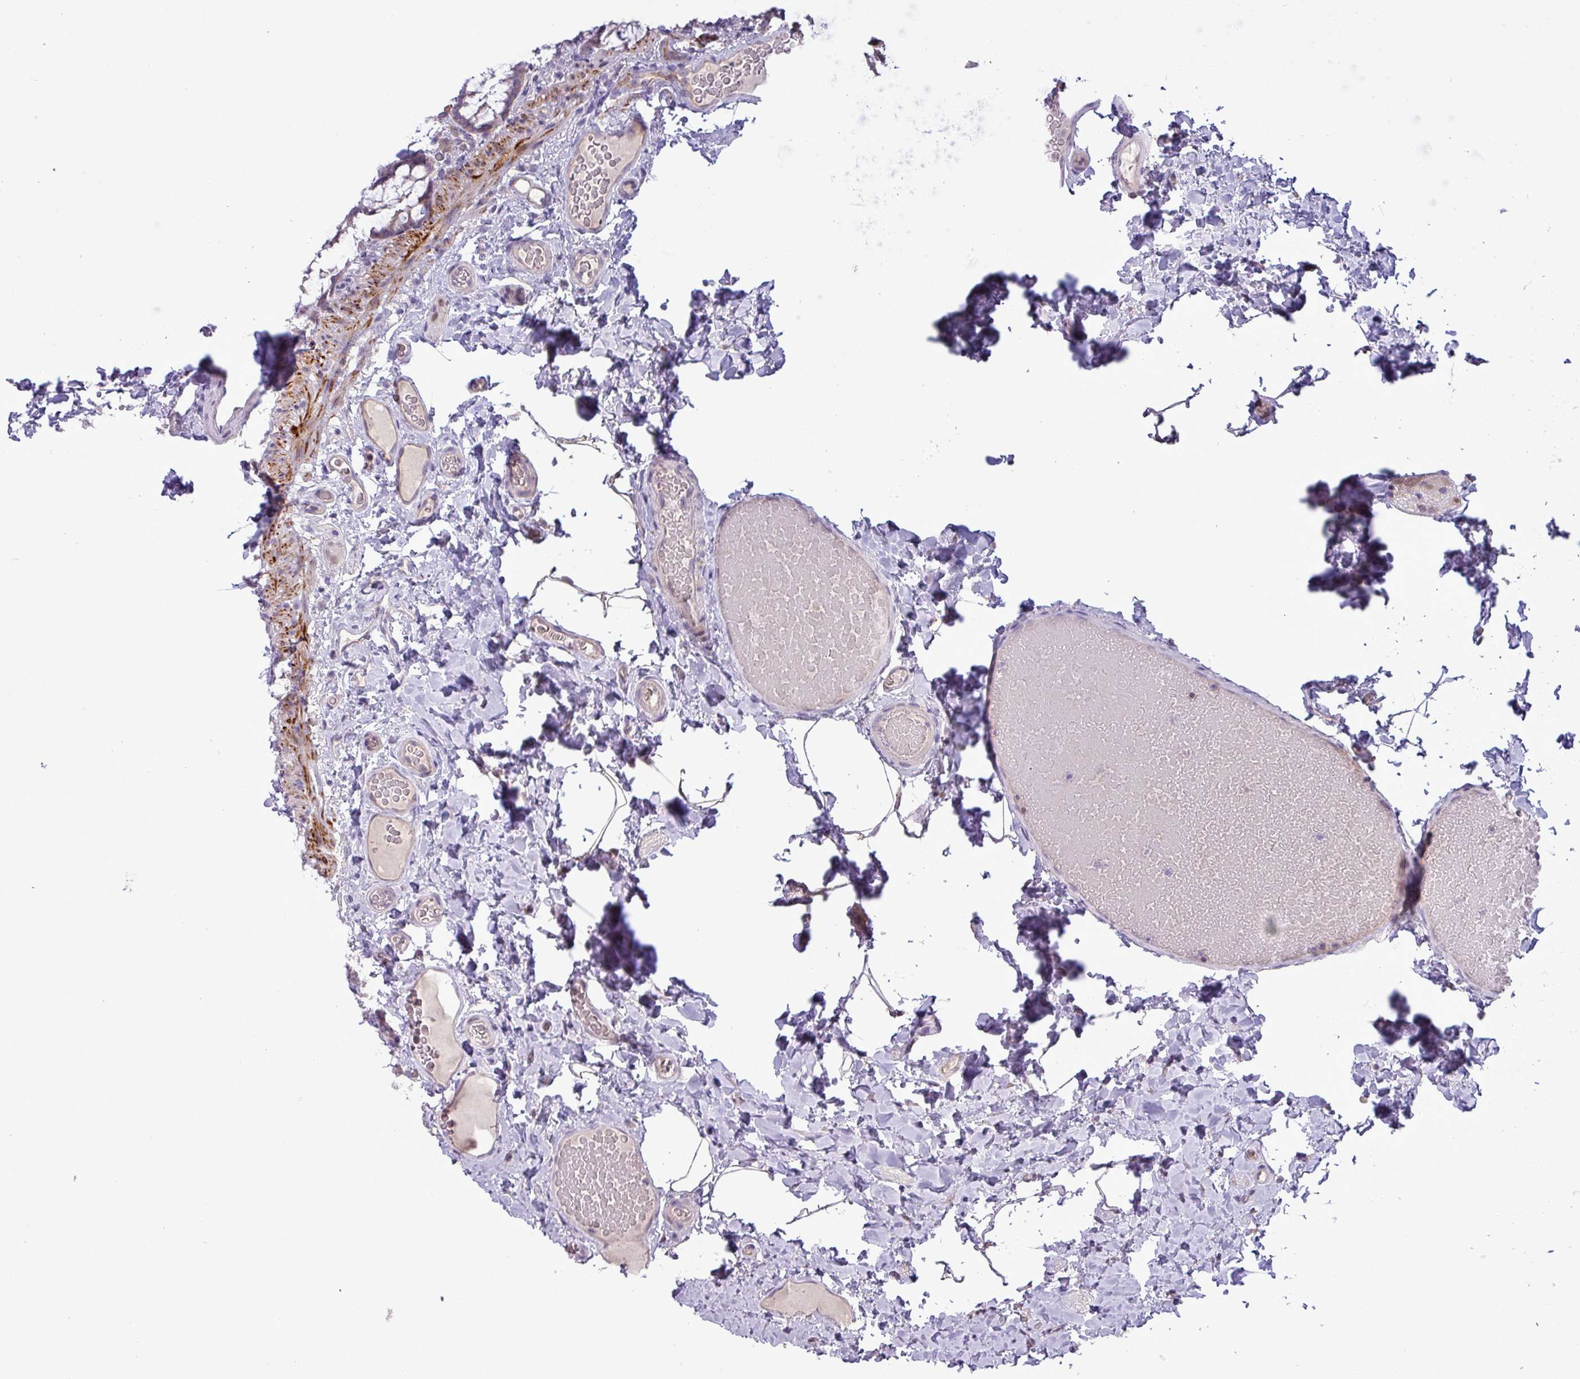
{"staining": {"intensity": "weak", "quantity": "<25%", "location": "cytoplasmic/membranous"}, "tissue": "colon", "cell_type": "Endothelial cells", "image_type": "normal", "snomed": [{"axis": "morphology", "description": "Normal tissue, NOS"}, {"axis": "topography", "description": "Colon"}], "caption": "An immunohistochemistry image of normal colon is shown. There is no staining in endothelial cells of colon.", "gene": "RIPPLY1", "patient": {"sex": "male", "age": 46}}